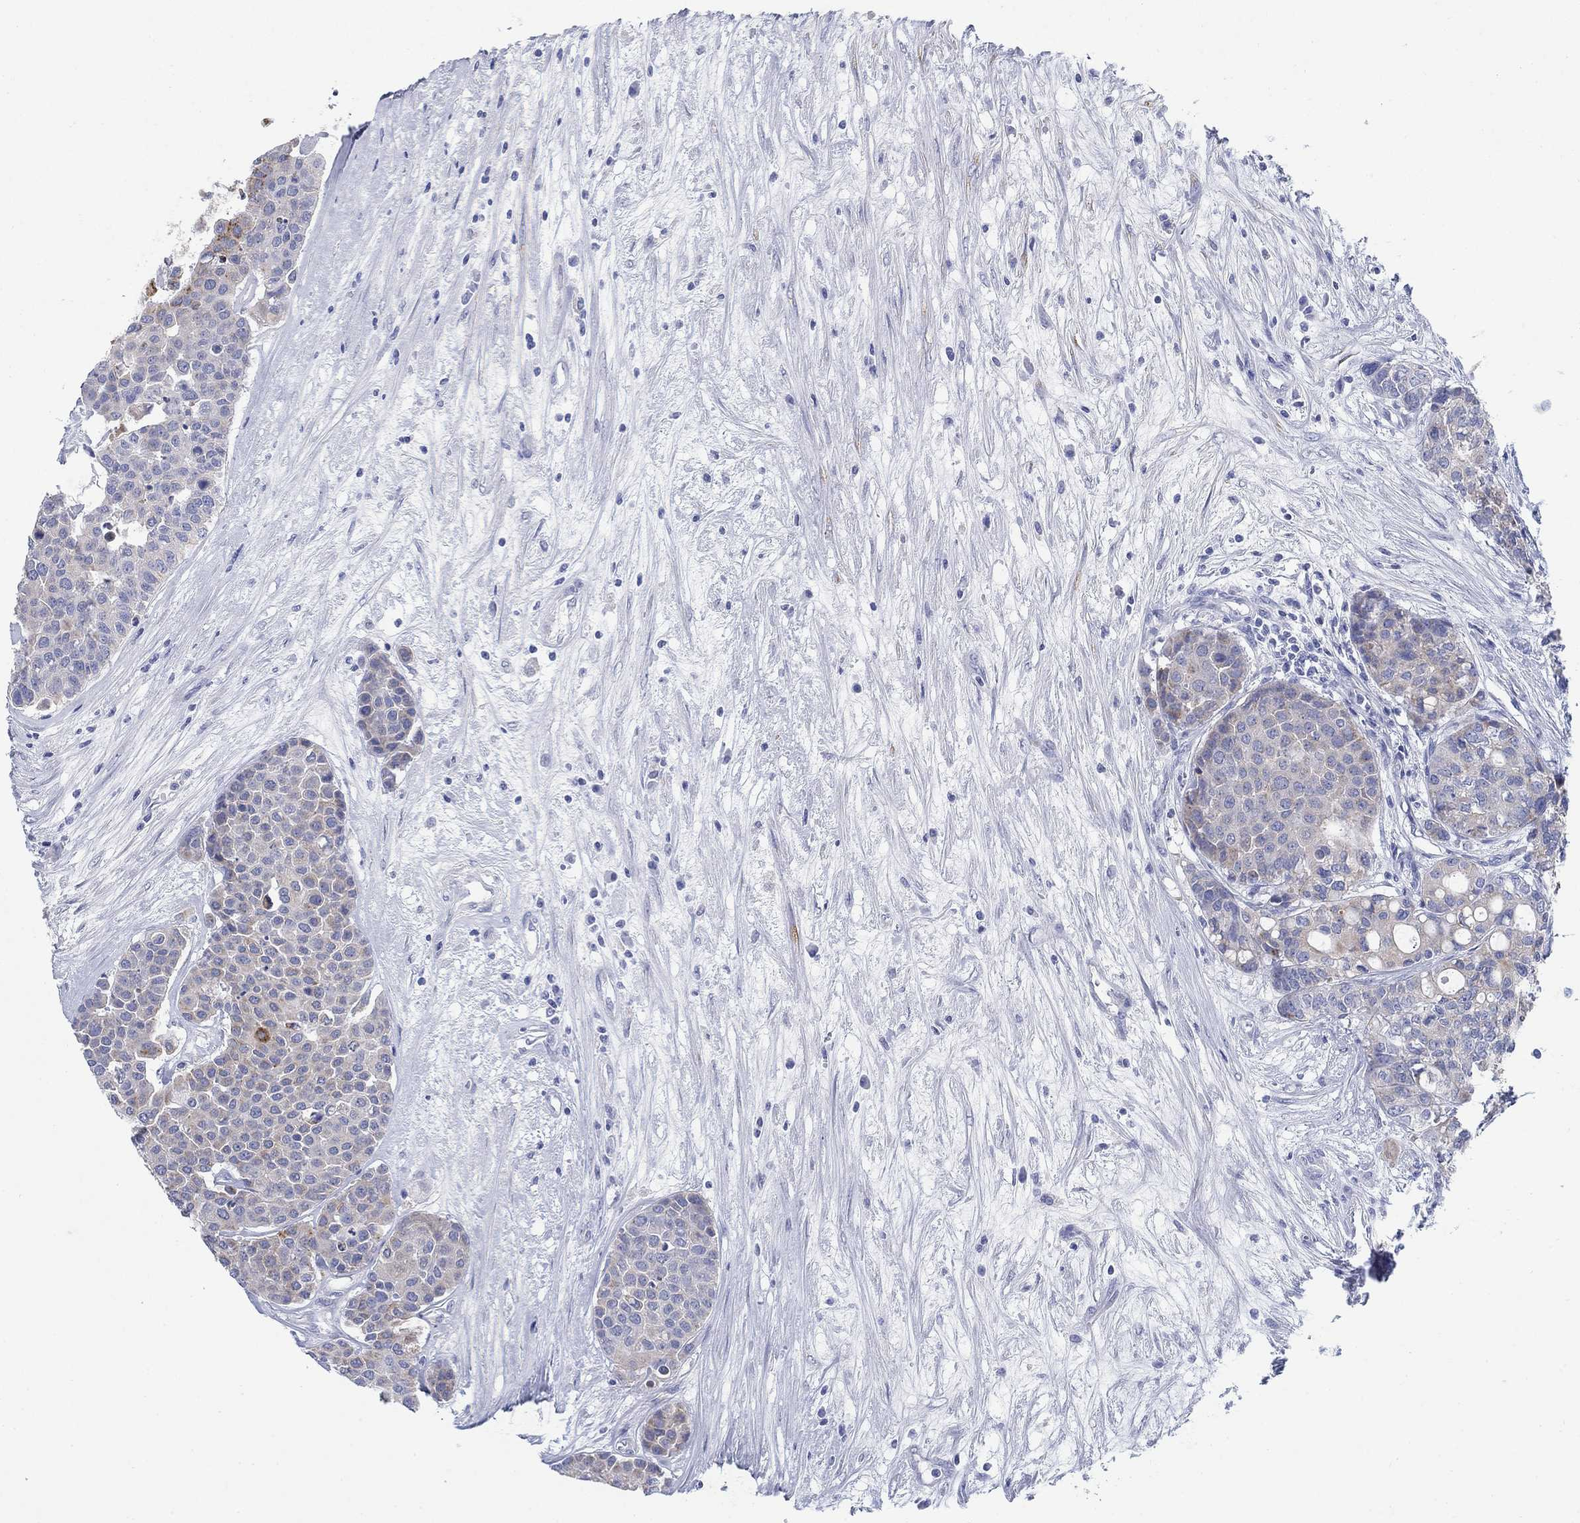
{"staining": {"intensity": "moderate", "quantity": "<25%", "location": "cytoplasmic/membranous"}, "tissue": "carcinoid", "cell_type": "Tumor cells", "image_type": "cancer", "snomed": [{"axis": "morphology", "description": "Carcinoid, malignant, NOS"}, {"axis": "topography", "description": "Colon"}], "caption": "Immunohistochemical staining of carcinoid demonstrates low levels of moderate cytoplasmic/membranous expression in about <25% of tumor cells.", "gene": "SCCPDH", "patient": {"sex": "male", "age": 81}}